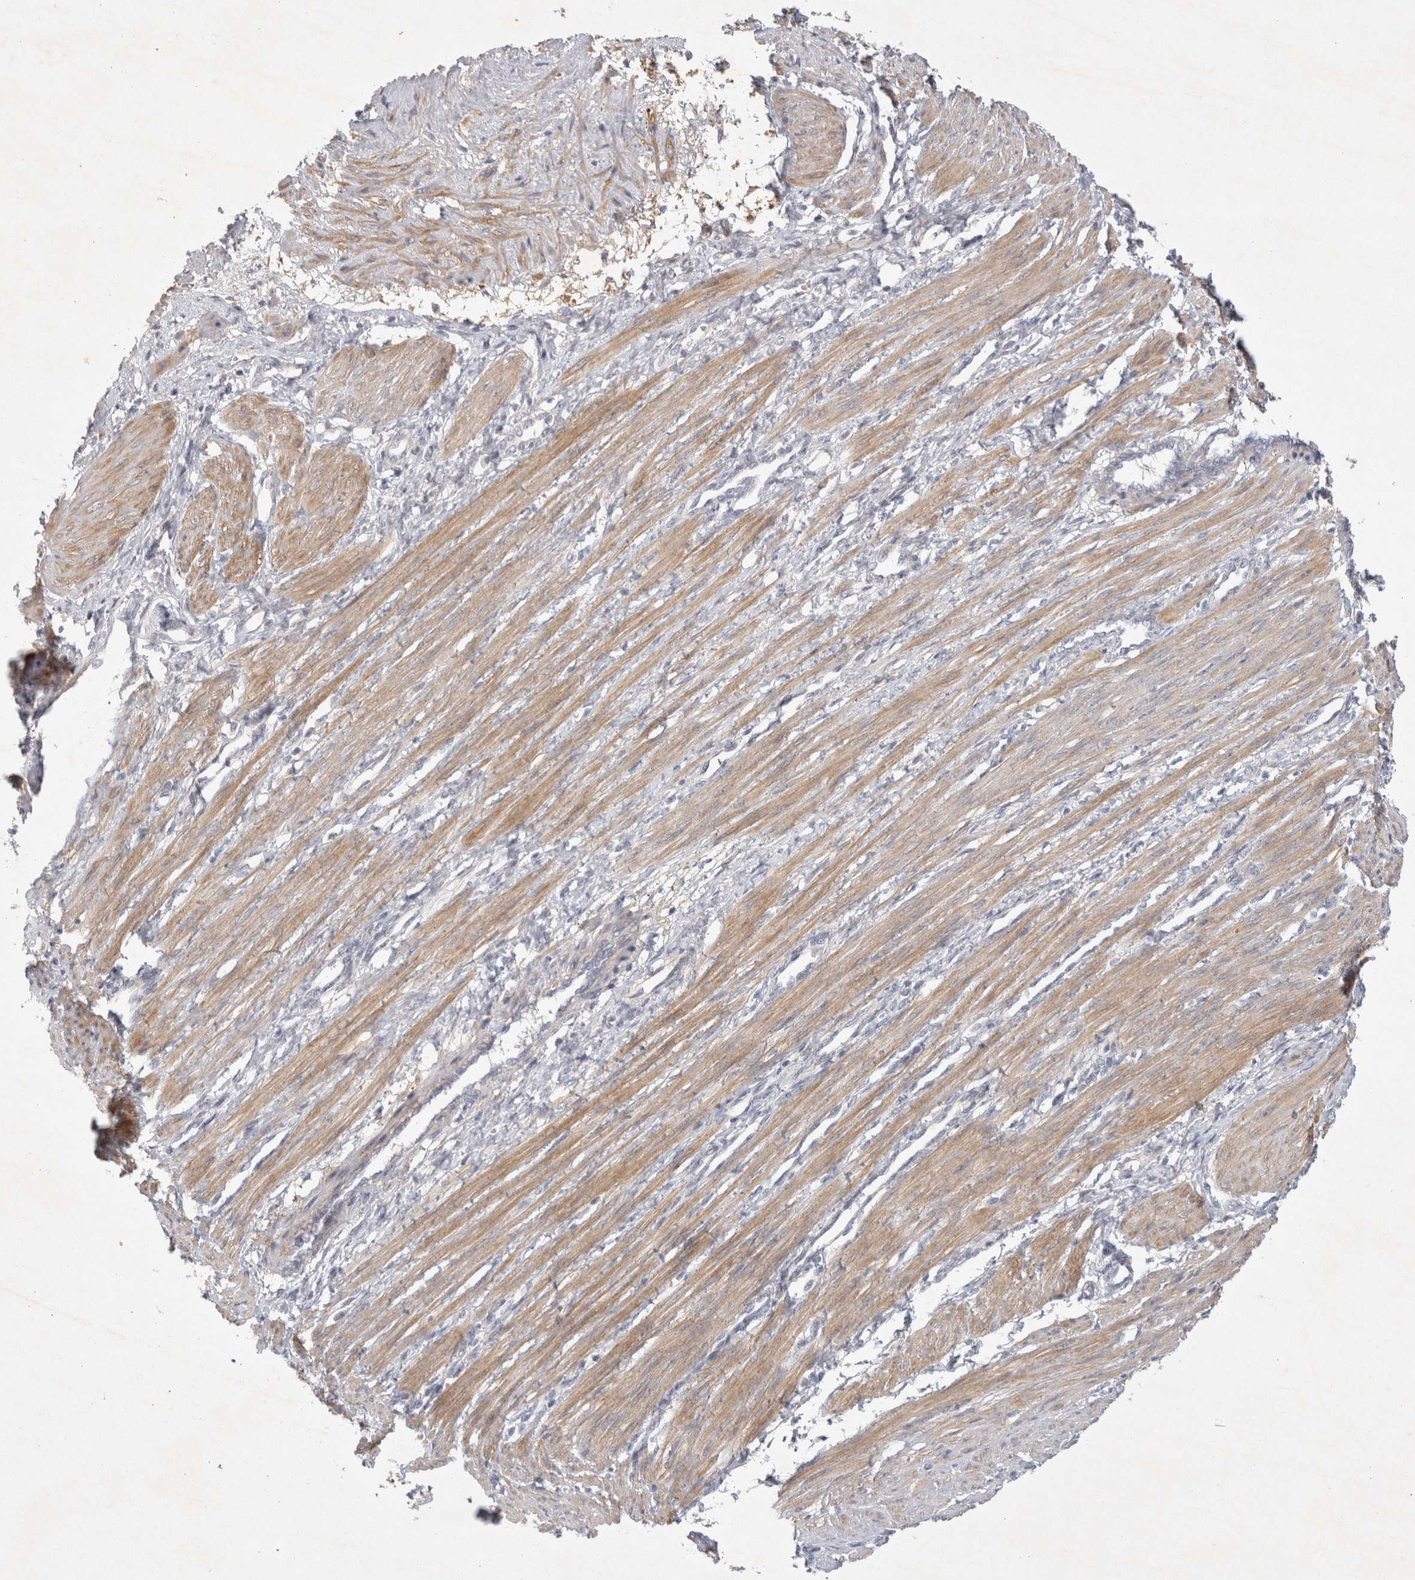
{"staining": {"intensity": "weak", "quantity": ">75%", "location": "cytoplasmic/membranous"}, "tissue": "smooth muscle", "cell_type": "Smooth muscle cells", "image_type": "normal", "snomed": [{"axis": "morphology", "description": "Normal tissue, NOS"}, {"axis": "topography", "description": "Endometrium"}], "caption": "This is a histology image of immunohistochemistry (IHC) staining of benign smooth muscle, which shows weak expression in the cytoplasmic/membranous of smooth muscle cells.", "gene": "BZW2", "patient": {"sex": "female", "age": 33}}